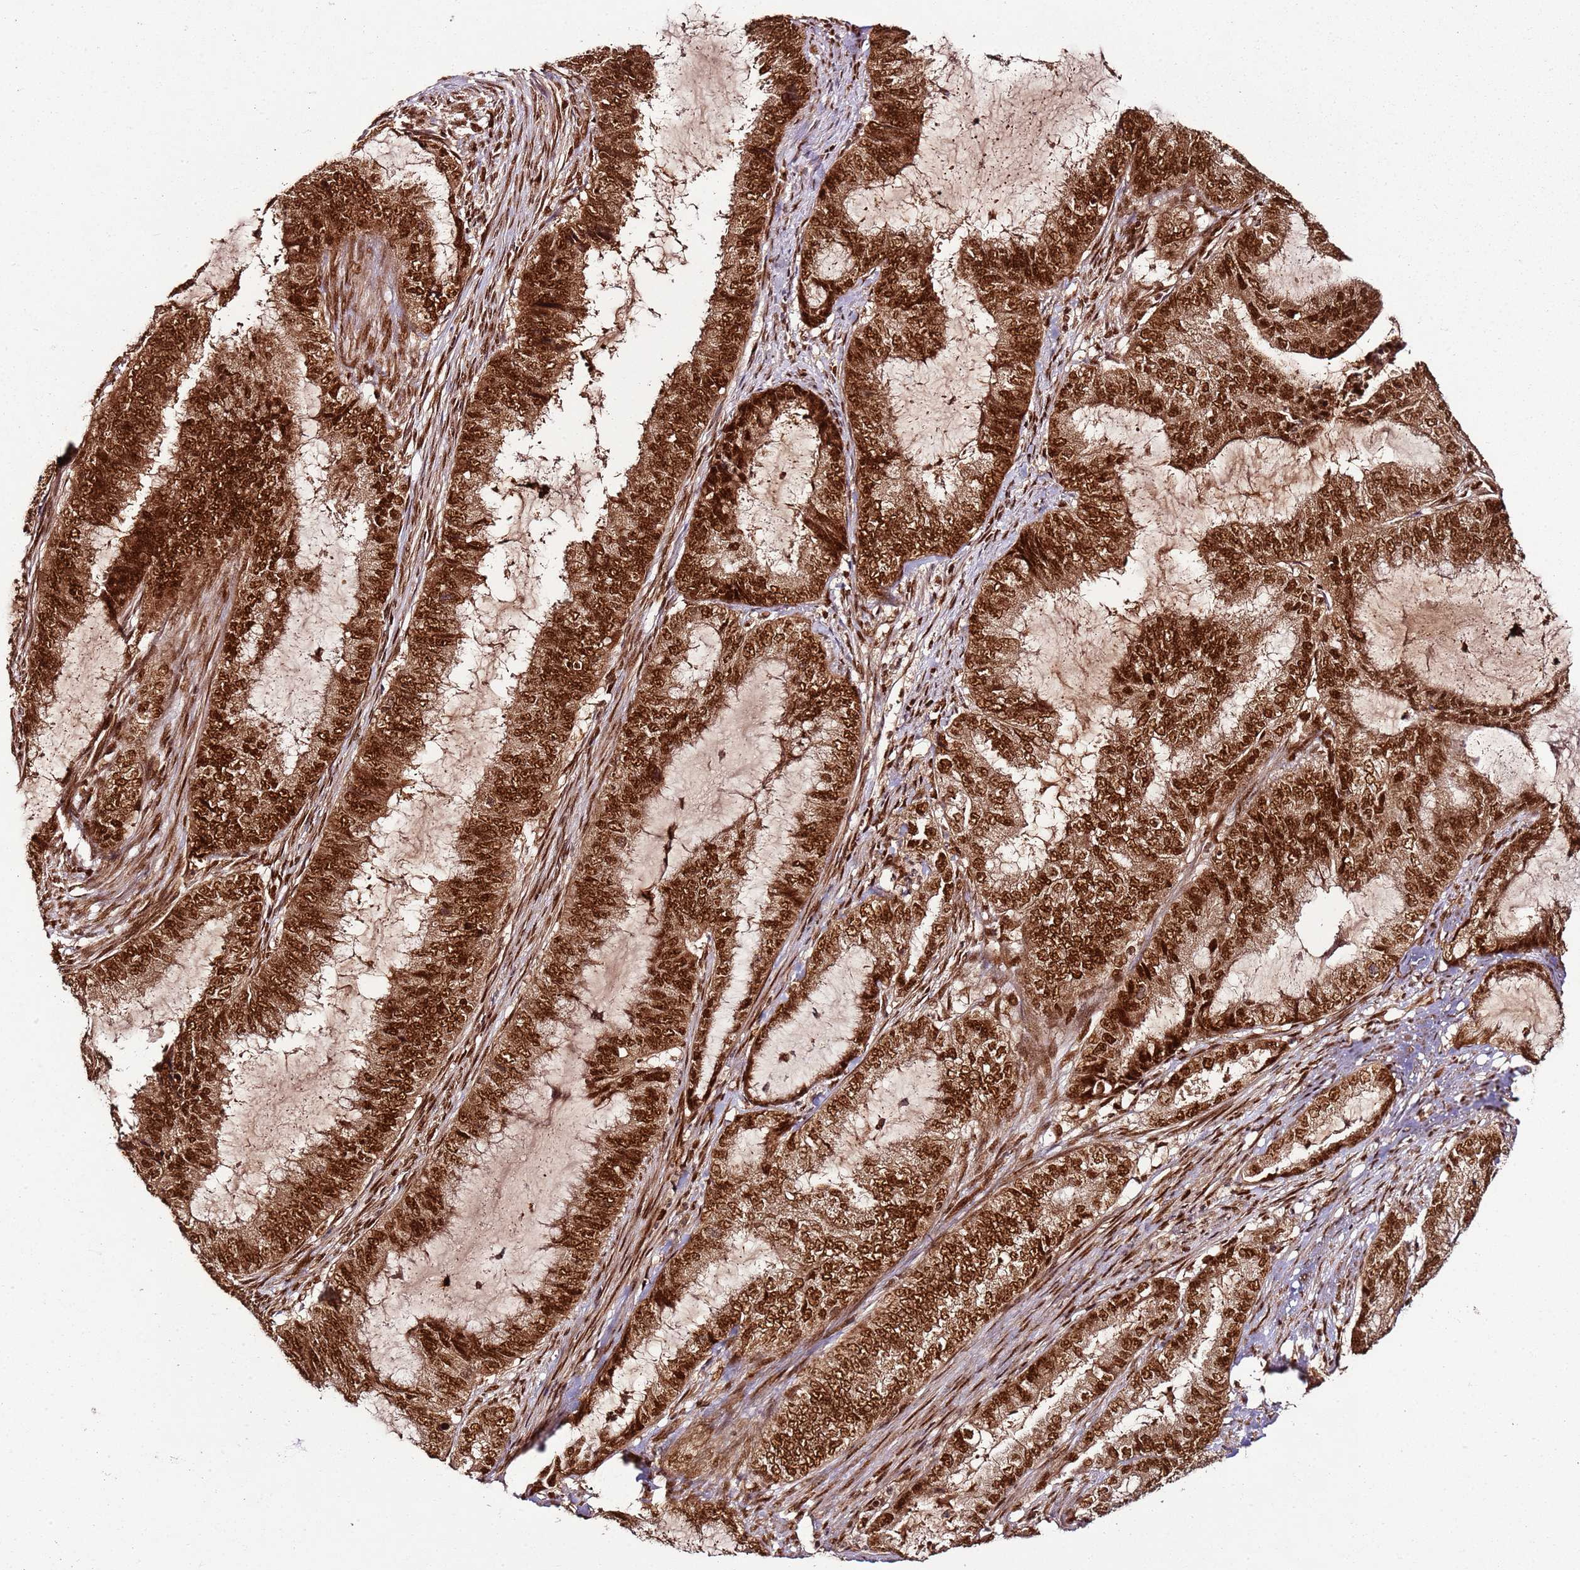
{"staining": {"intensity": "strong", "quantity": ">75%", "location": "cytoplasmic/membranous,nuclear"}, "tissue": "endometrial cancer", "cell_type": "Tumor cells", "image_type": "cancer", "snomed": [{"axis": "morphology", "description": "Adenocarcinoma, NOS"}, {"axis": "topography", "description": "Endometrium"}], "caption": "This is a micrograph of immunohistochemistry (IHC) staining of adenocarcinoma (endometrial), which shows strong expression in the cytoplasmic/membranous and nuclear of tumor cells.", "gene": "XRN2", "patient": {"sex": "female", "age": 51}}